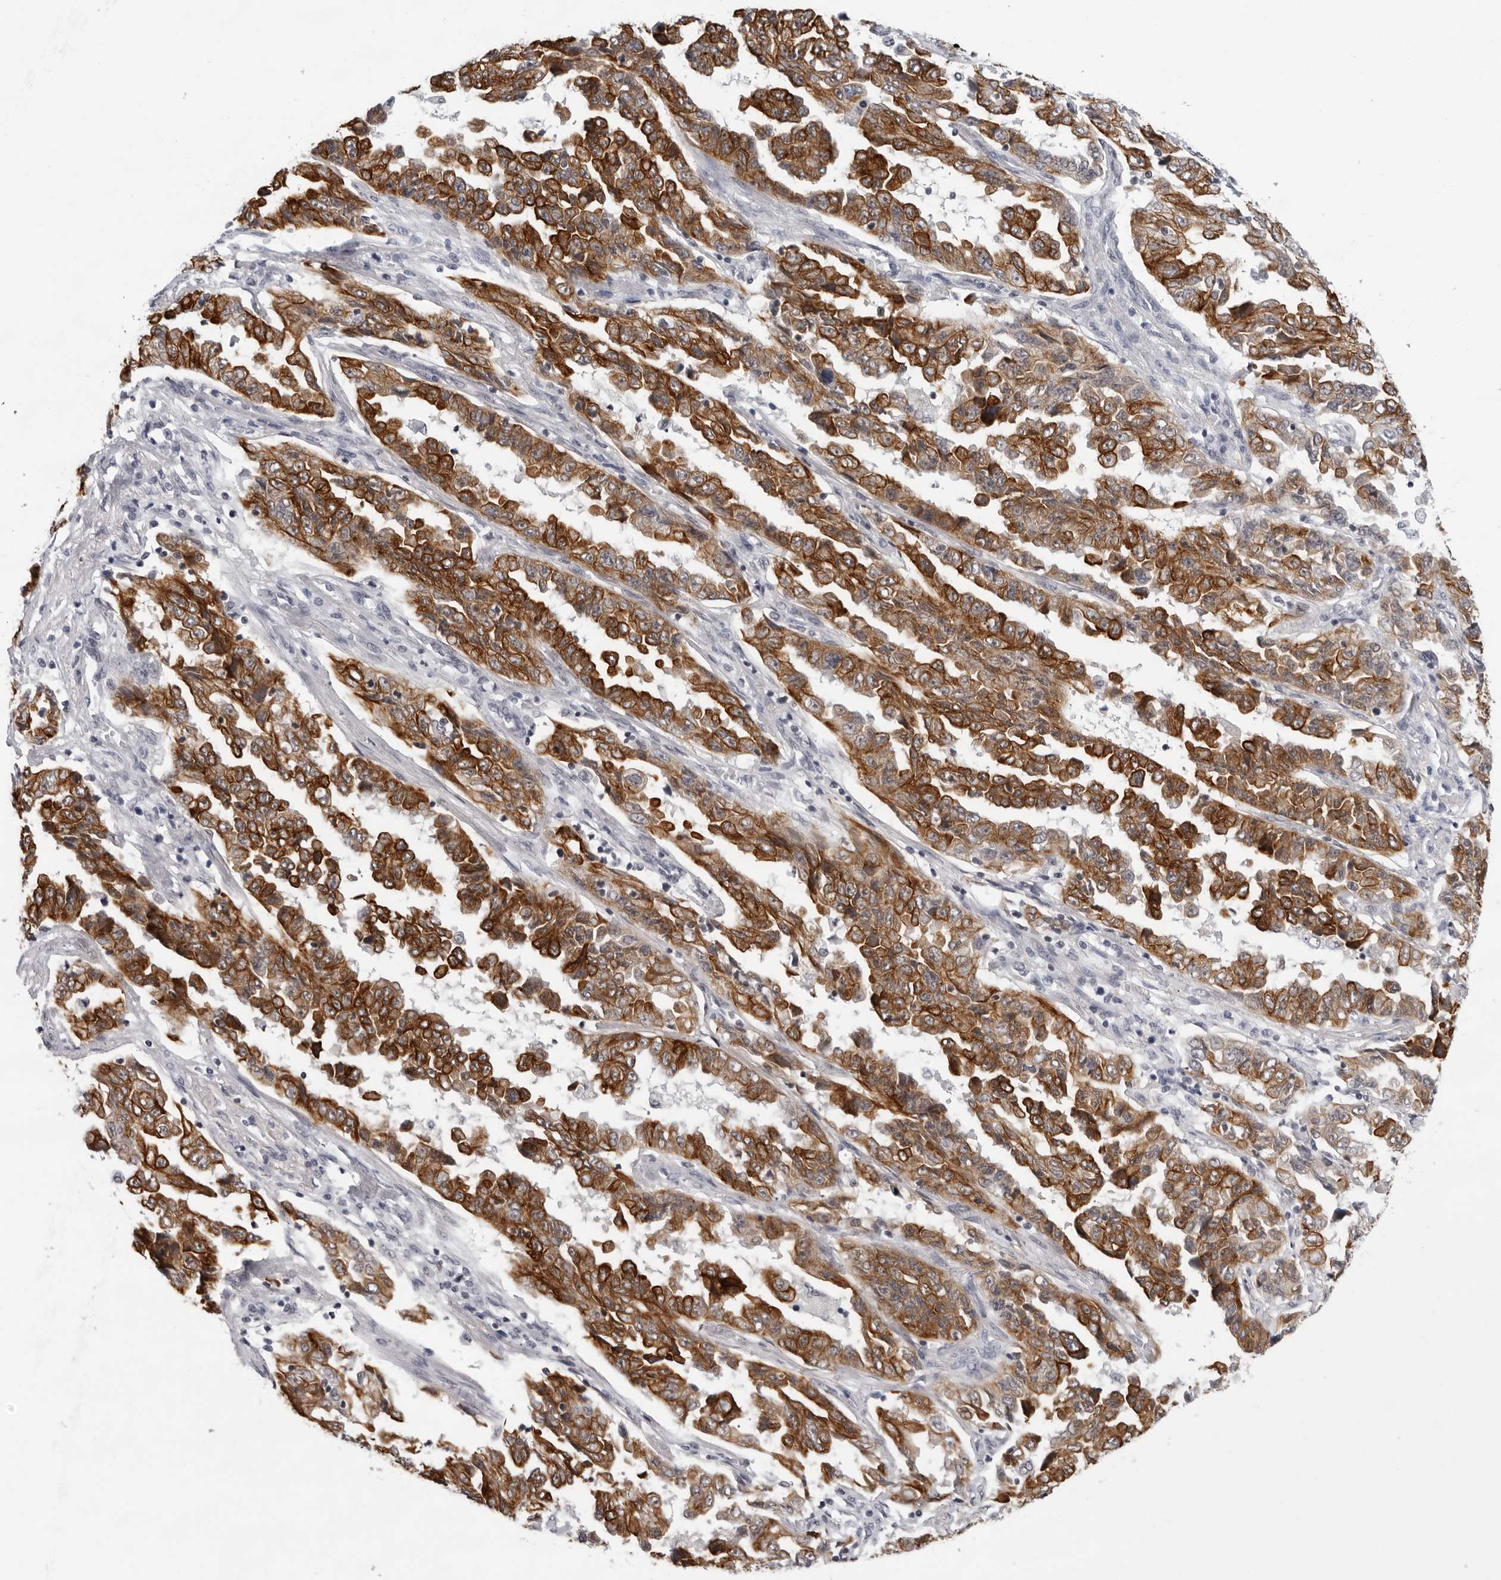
{"staining": {"intensity": "strong", "quantity": ">75%", "location": "cytoplasmic/membranous"}, "tissue": "lung cancer", "cell_type": "Tumor cells", "image_type": "cancer", "snomed": [{"axis": "morphology", "description": "Adenocarcinoma, NOS"}, {"axis": "topography", "description": "Lung"}], "caption": "A brown stain labels strong cytoplasmic/membranous positivity of a protein in human lung cancer tumor cells. (IHC, brightfield microscopy, high magnification).", "gene": "CCDC28B", "patient": {"sex": "female", "age": 51}}